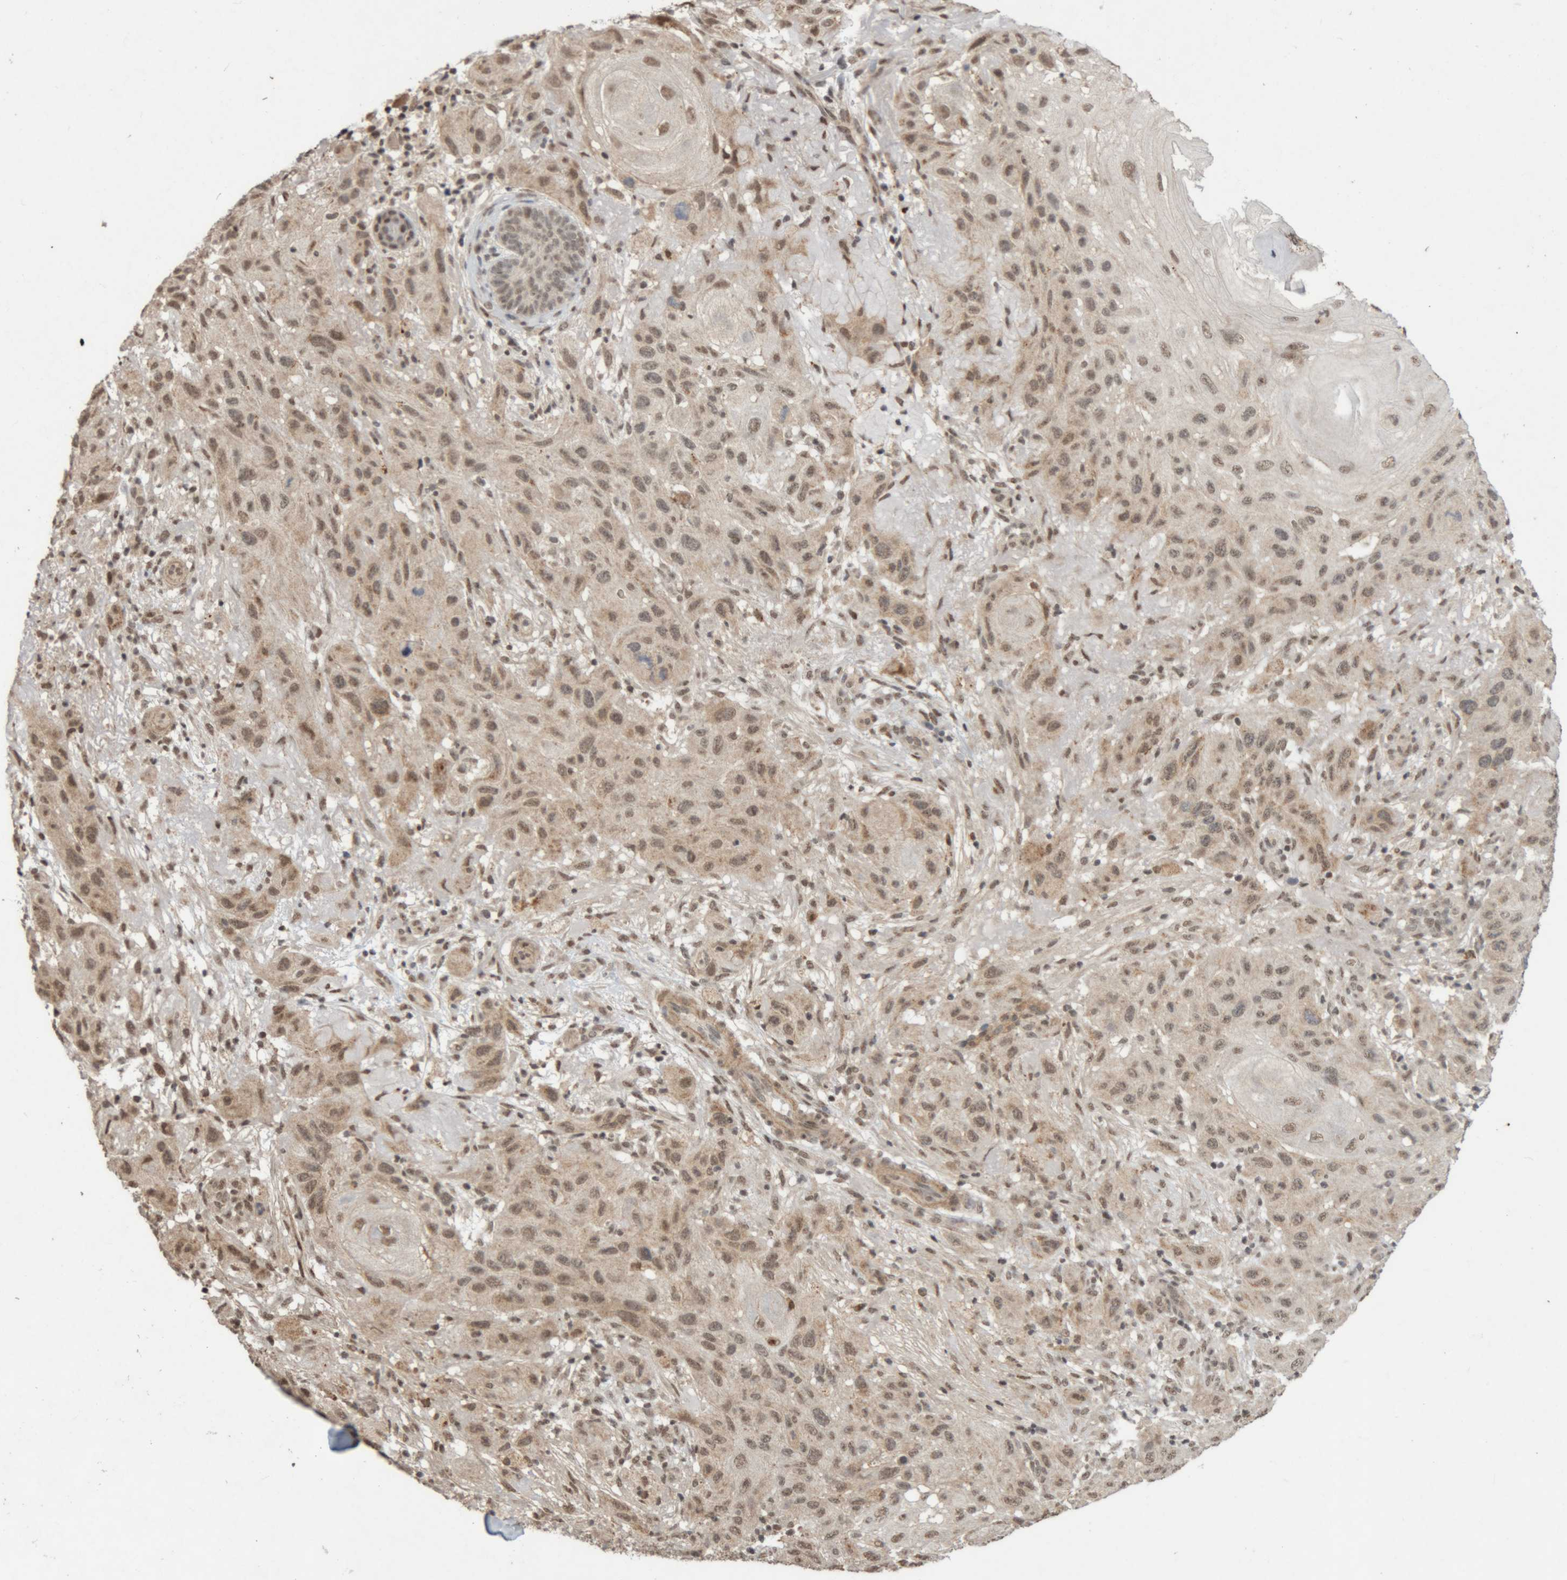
{"staining": {"intensity": "weak", "quantity": ">75%", "location": "cytoplasmic/membranous,nuclear"}, "tissue": "skin cancer", "cell_type": "Tumor cells", "image_type": "cancer", "snomed": [{"axis": "morphology", "description": "Normal tissue, NOS"}, {"axis": "morphology", "description": "Squamous cell carcinoma, NOS"}, {"axis": "topography", "description": "Skin"}], "caption": "Tumor cells reveal low levels of weak cytoplasmic/membranous and nuclear positivity in about >75% of cells in human skin cancer (squamous cell carcinoma).", "gene": "KEAP1", "patient": {"sex": "female", "age": 96}}